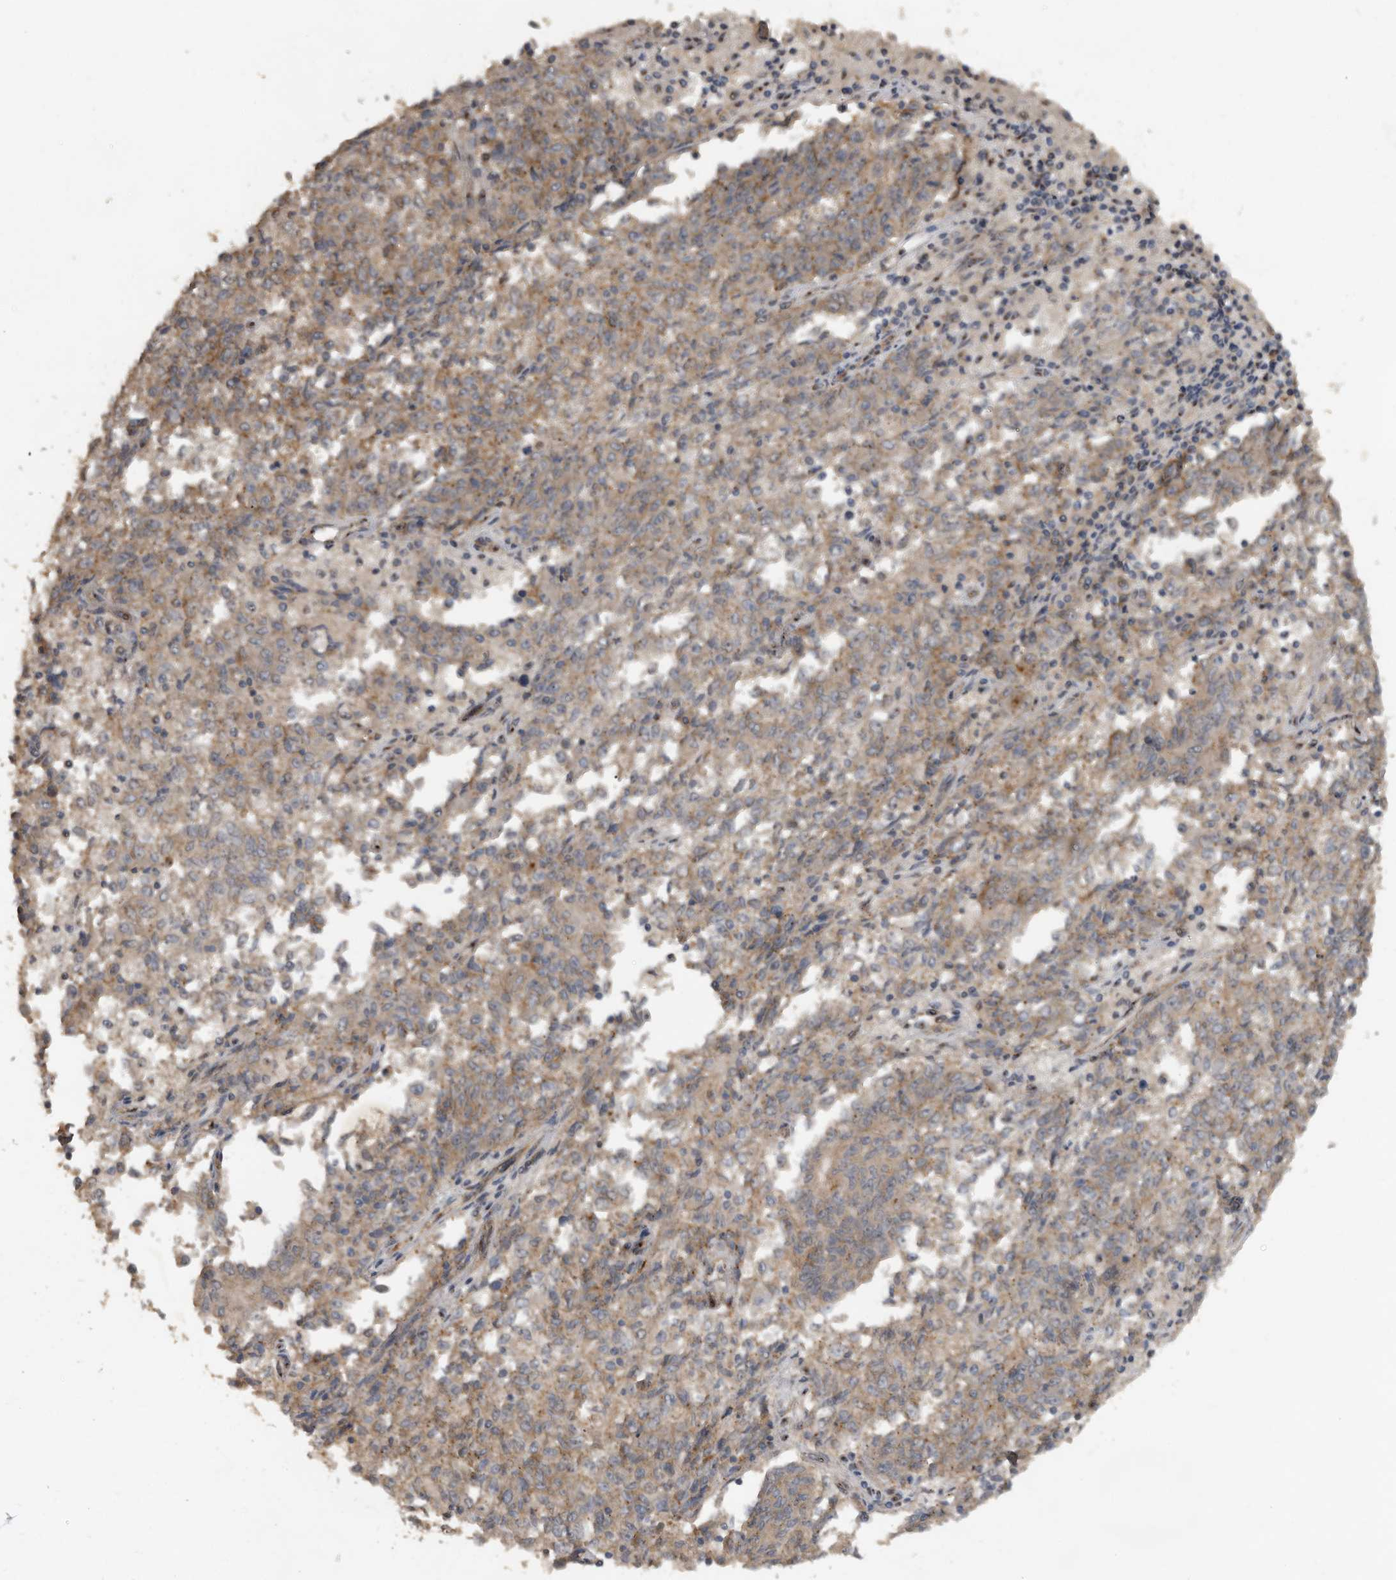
{"staining": {"intensity": "moderate", "quantity": "<25%", "location": "cytoplasmic/membranous"}, "tissue": "endometrial cancer", "cell_type": "Tumor cells", "image_type": "cancer", "snomed": [{"axis": "morphology", "description": "Adenocarcinoma, NOS"}, {"axis": "topography", "description": "Endometrium"}], "caption": "Immunohistochemistry (IHC) of human endometrial cancer displays low levels of moderate cytoplasmic/membranous staining in approximately <25% of tumor cells.", "gene": "CEP350", "patient": {"sex": "female", "age": 80}}